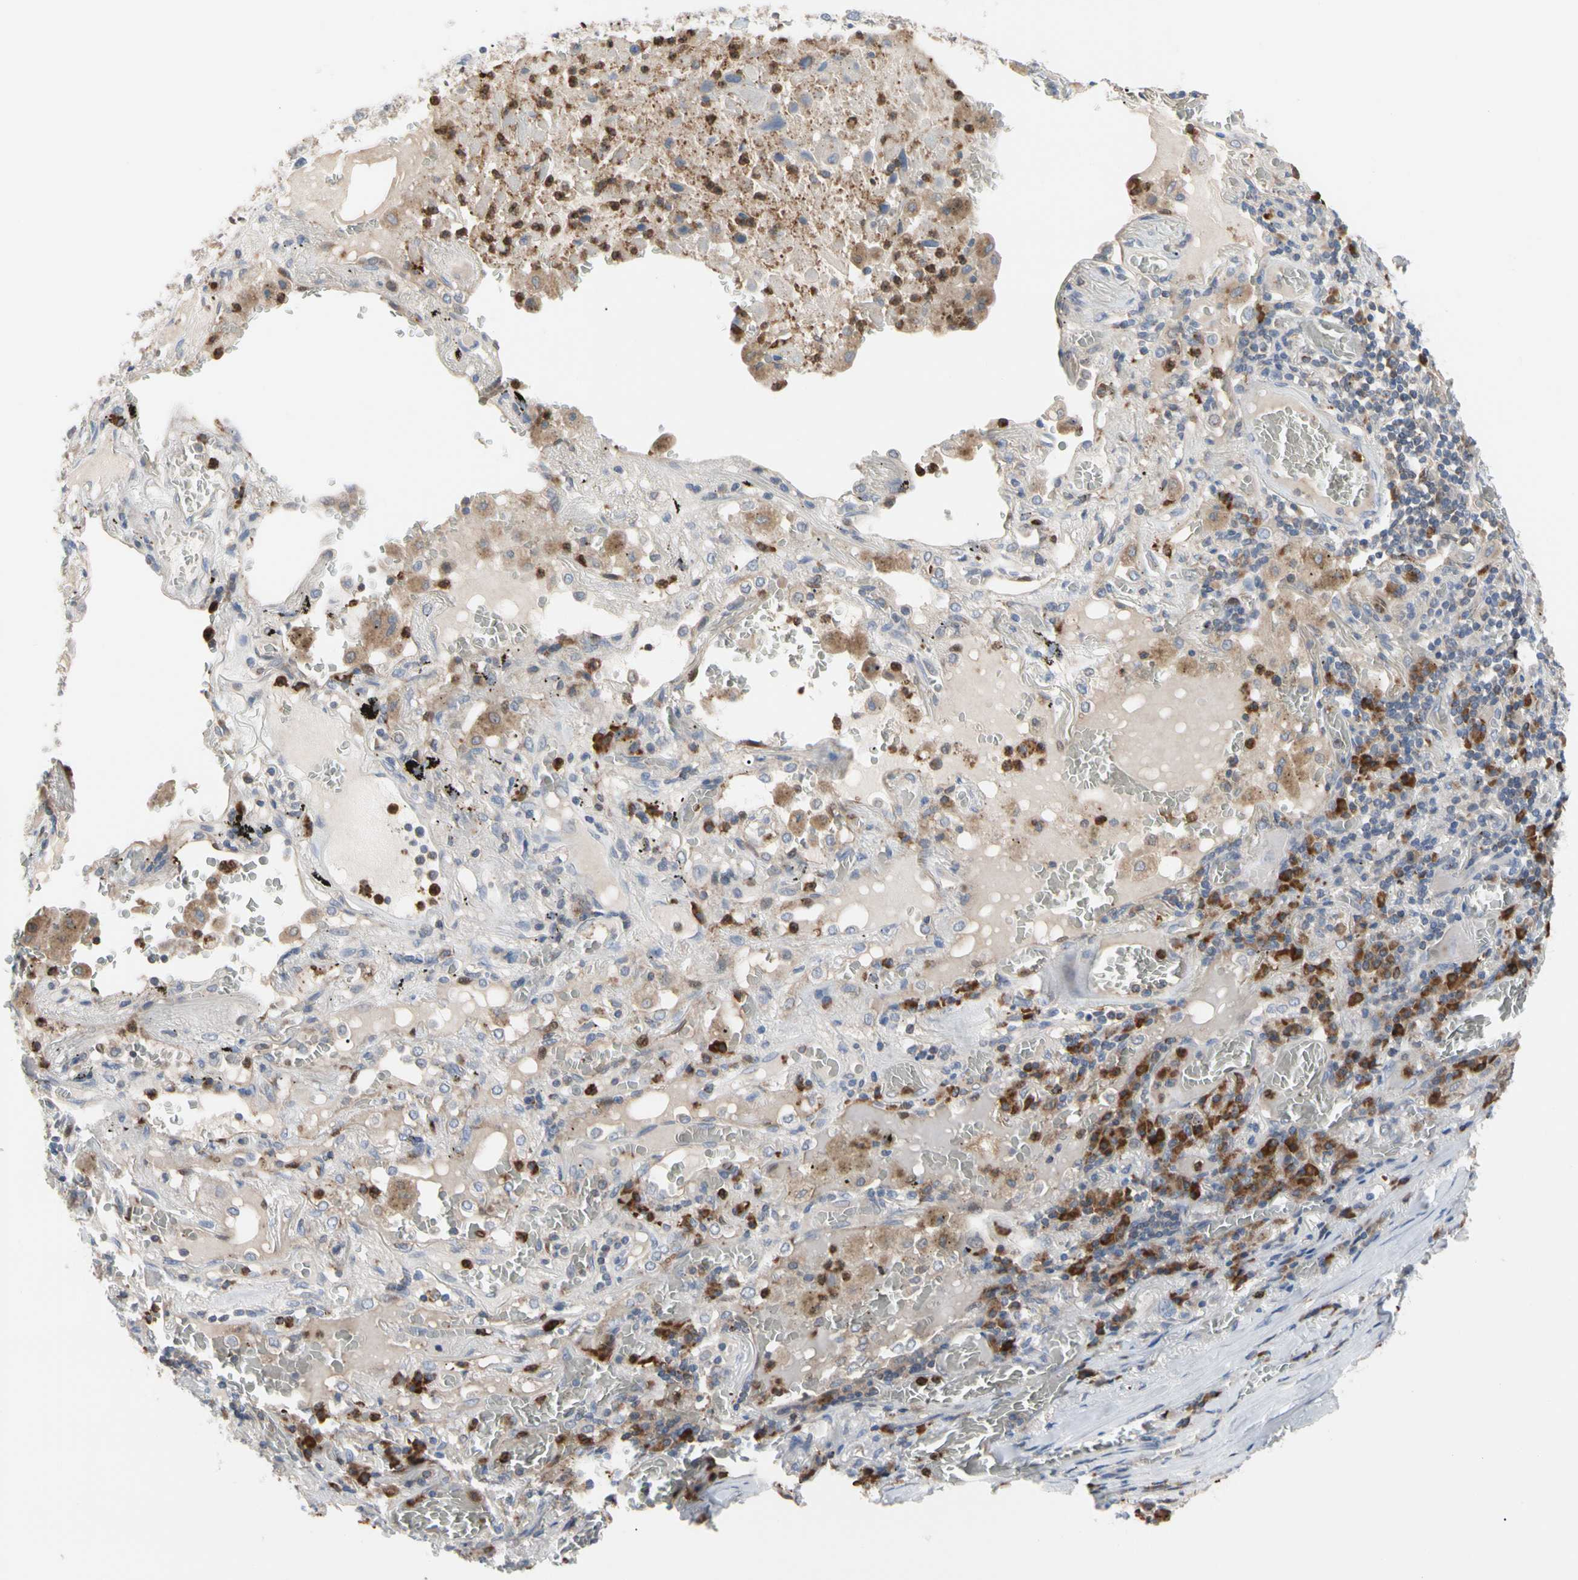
{"staining": {"intensity": "moderate", "quantity": "<25%", "location": "cytoplasmic/membranous"}, "tissue": "lung cancer", "cell_type": "Tumor cells", "image_type": "cancer", "snomed": [{"axis": "morphology", "description": "Squamous cell carcinoma, NOS"}, {"axis": "topography", "description": "Lung"}], "caption": "This is an image of immunohistochemistry staining of lung cancer (squamous cell carcinoma), which shows moderate positivity in the cytoplasmic/membranous of tumor cells.", "gene": "MCL1", "patient": {"sex": "male", "age": 57}}